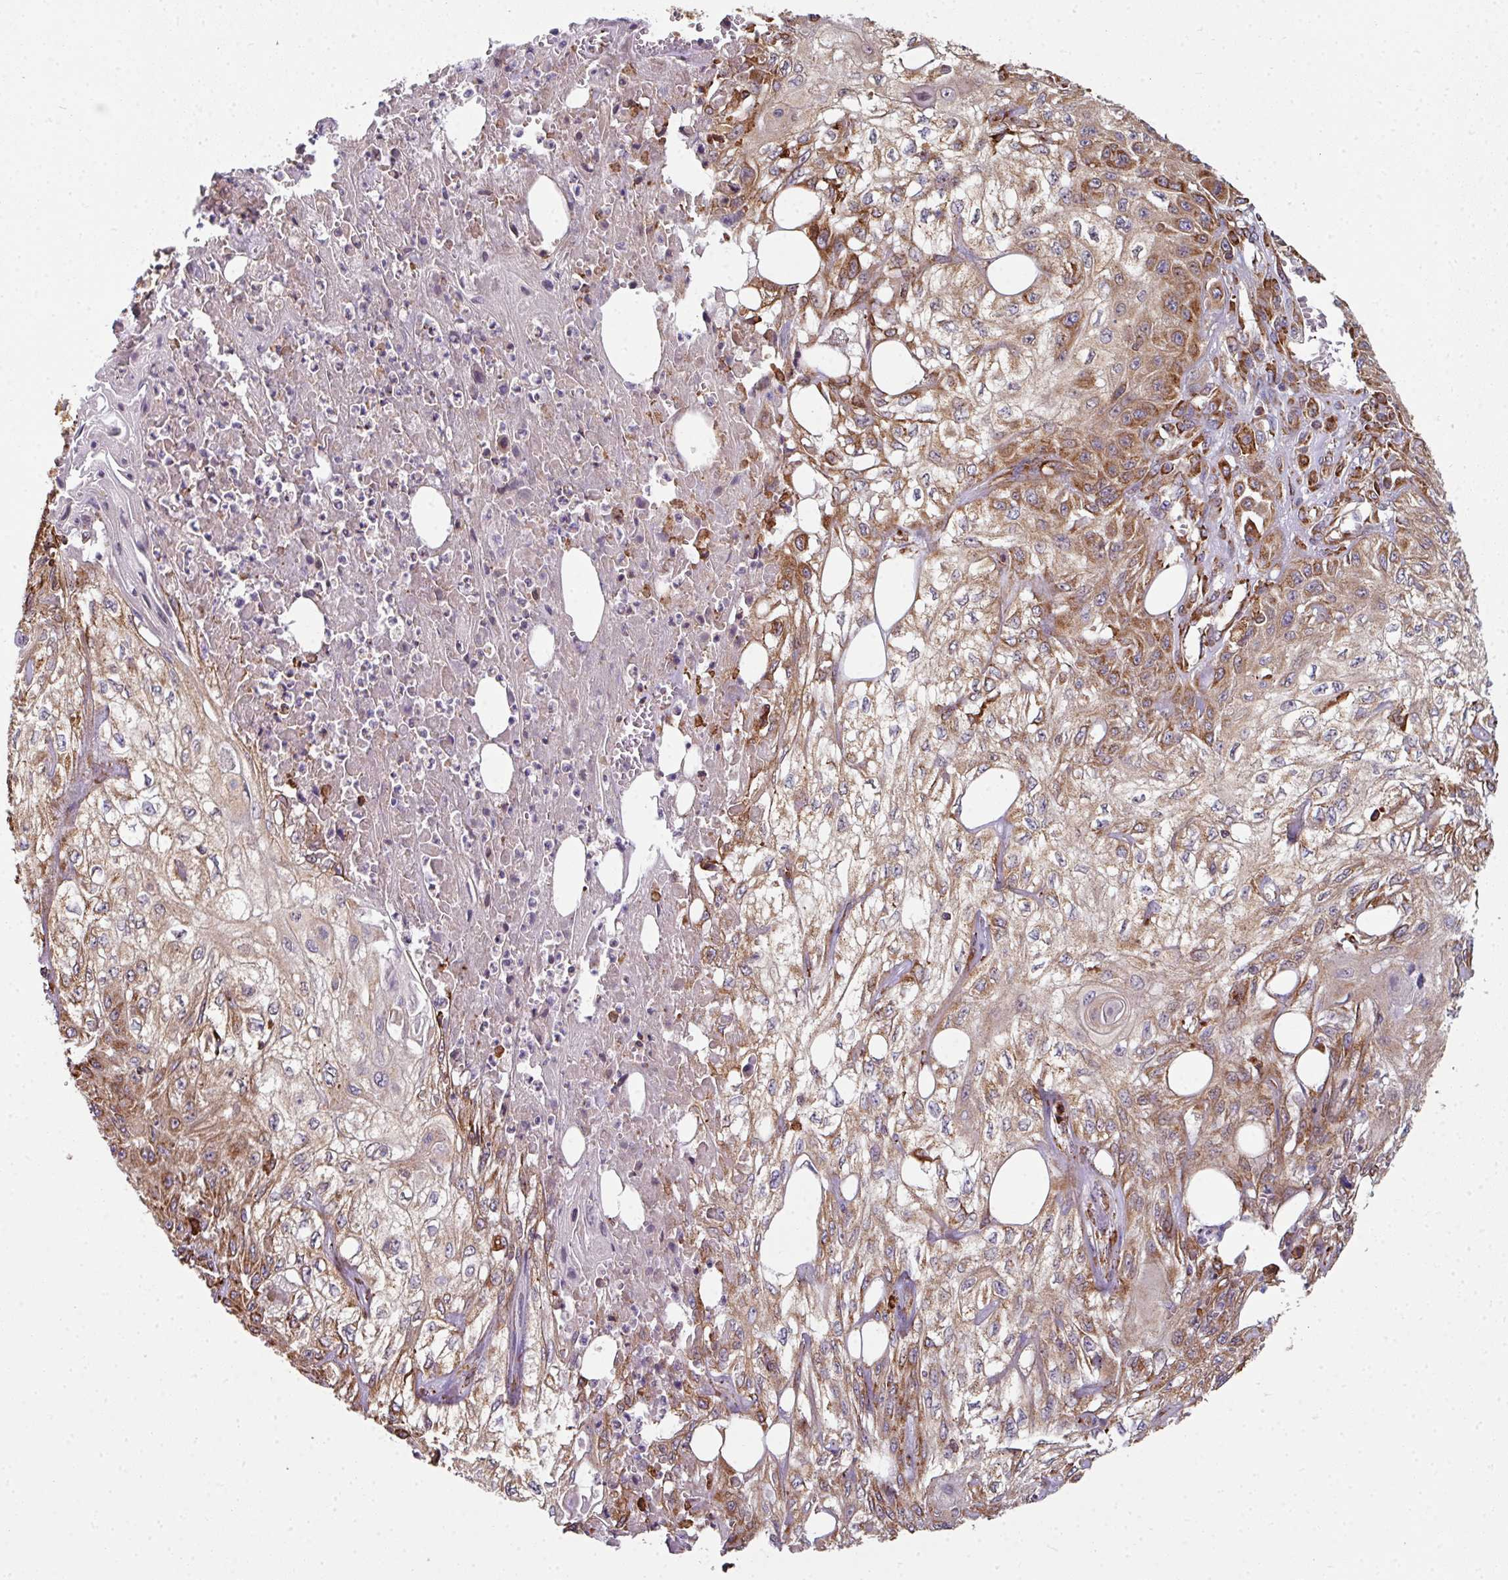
{"staining": {"intensity": "moderate", "quantity": ">75%", "location": "cytoplasmic/membranous"}, "tissue": "skin cancer", "cell_type": "Tumor cells", "image_type": "cancer", "snomed": [{"axis": "morphology", "description": "Squamous cell carcinoma, NOS"}, {"axis": "morphology", "description": "Squamous cell carcinoma, metastatic, NOS"}, {"axis": "topography", "description": "Skin"}, {"axis": "topography", "description": "Lymph node"}], "caption": "Immunohistochemistry image of neoplastic tissue: human skin cancer stained using IHC displays medium levels of moderate protein expression localized specifically in the cytoplasmic/membranous of tumor cells, appearing as a cytoplasmic/membranous brown color.", "gene": "FAT4", "patient": {"sex": "male", "age": 75}}